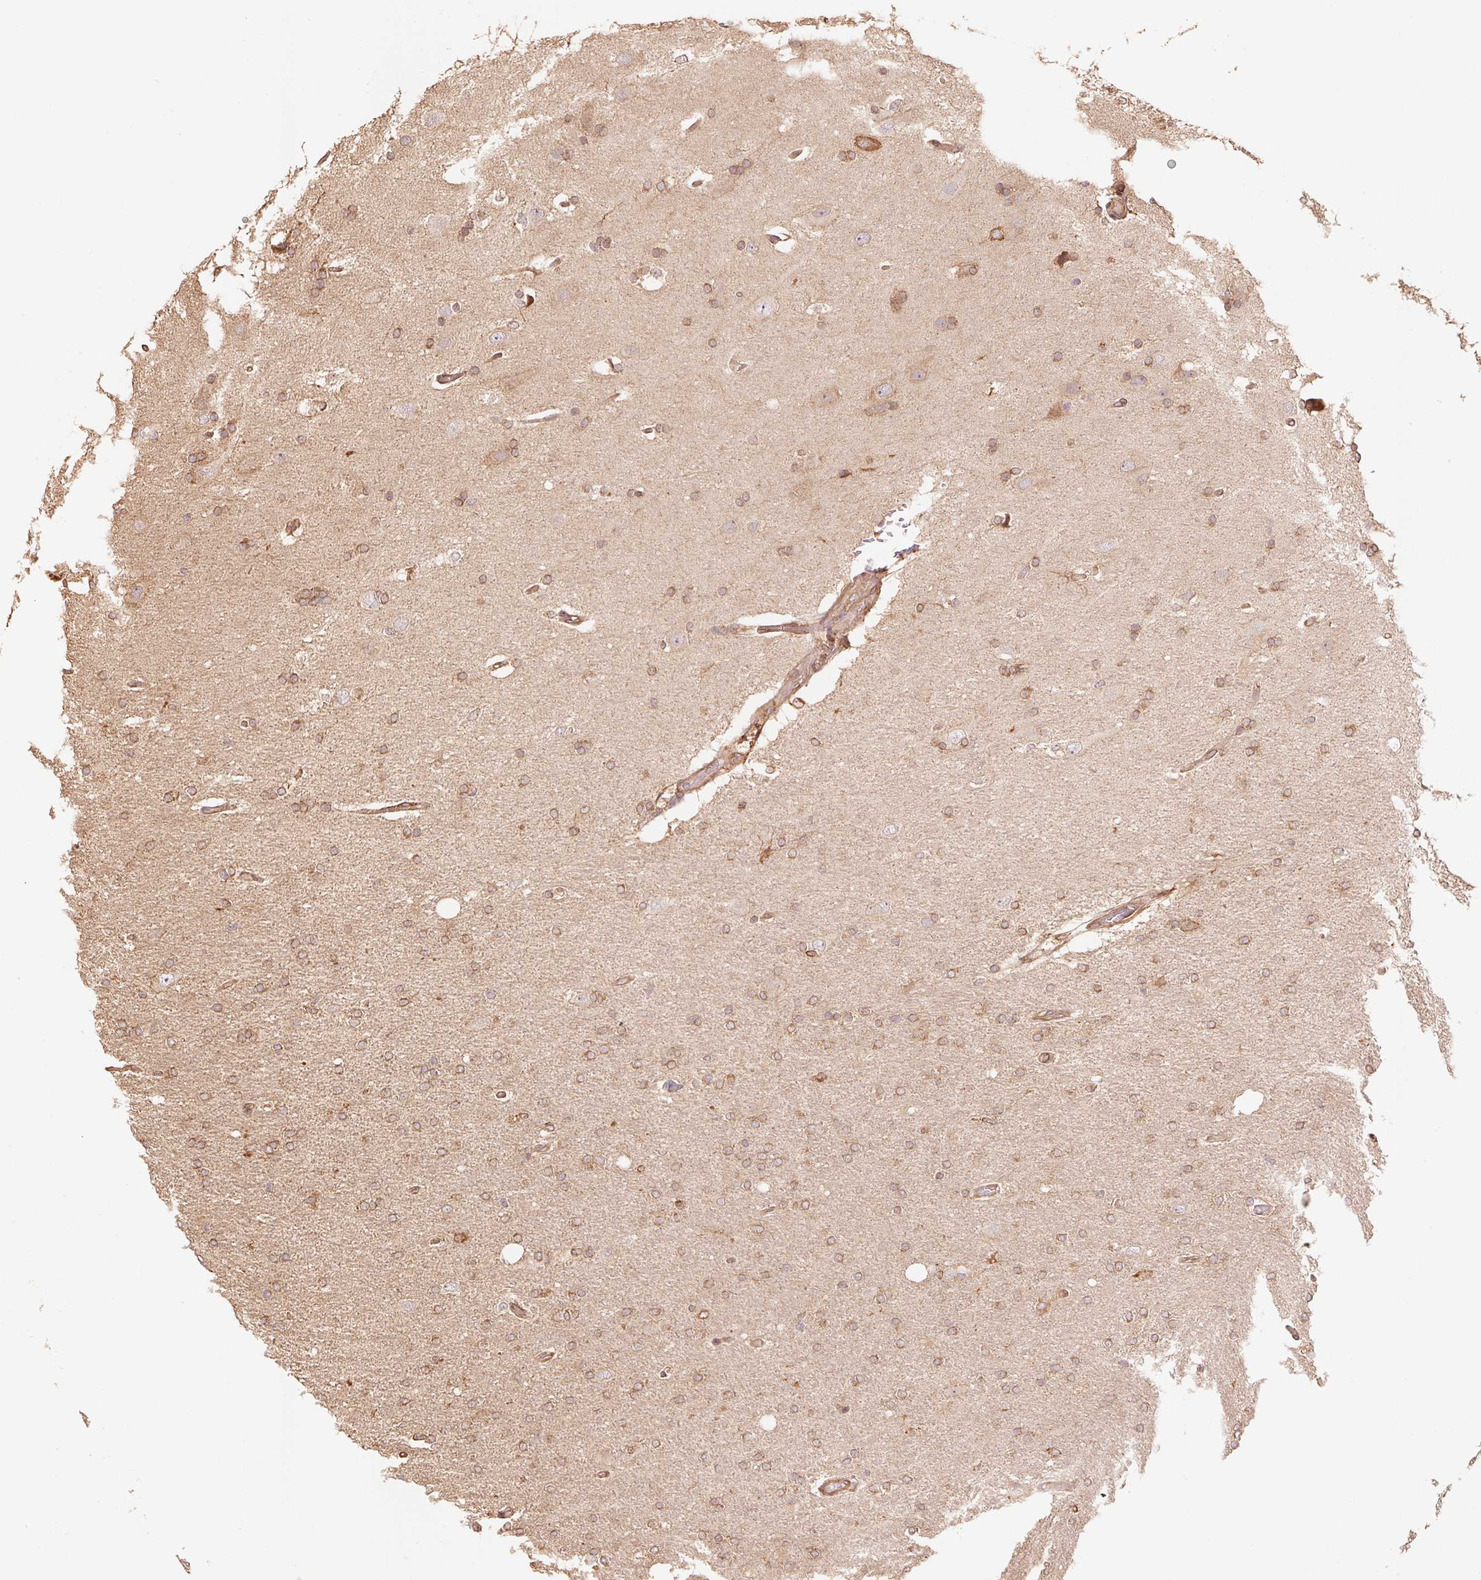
{"staining": {"intensity": "moderate", "quantity": ">75%", "location": "cytoplasmic/membranous"}, "tissue": "glioma", "cell_type": "Tumor cells", "image_type": "cancer", "snomed": [{"axis": "morphology", "description": "Glioma, malignant, High grade"}, {"axis": "topography", "description": "Cerebral cortex"}], "caption": "Protein staining of malignant glioma (high-grade) tissue shows moderate cytoplasmic/membranous staining in approximately >75% of tumor cells.", "gene": "C6orf163", "patient": {"sex": "male", "age": 70}}